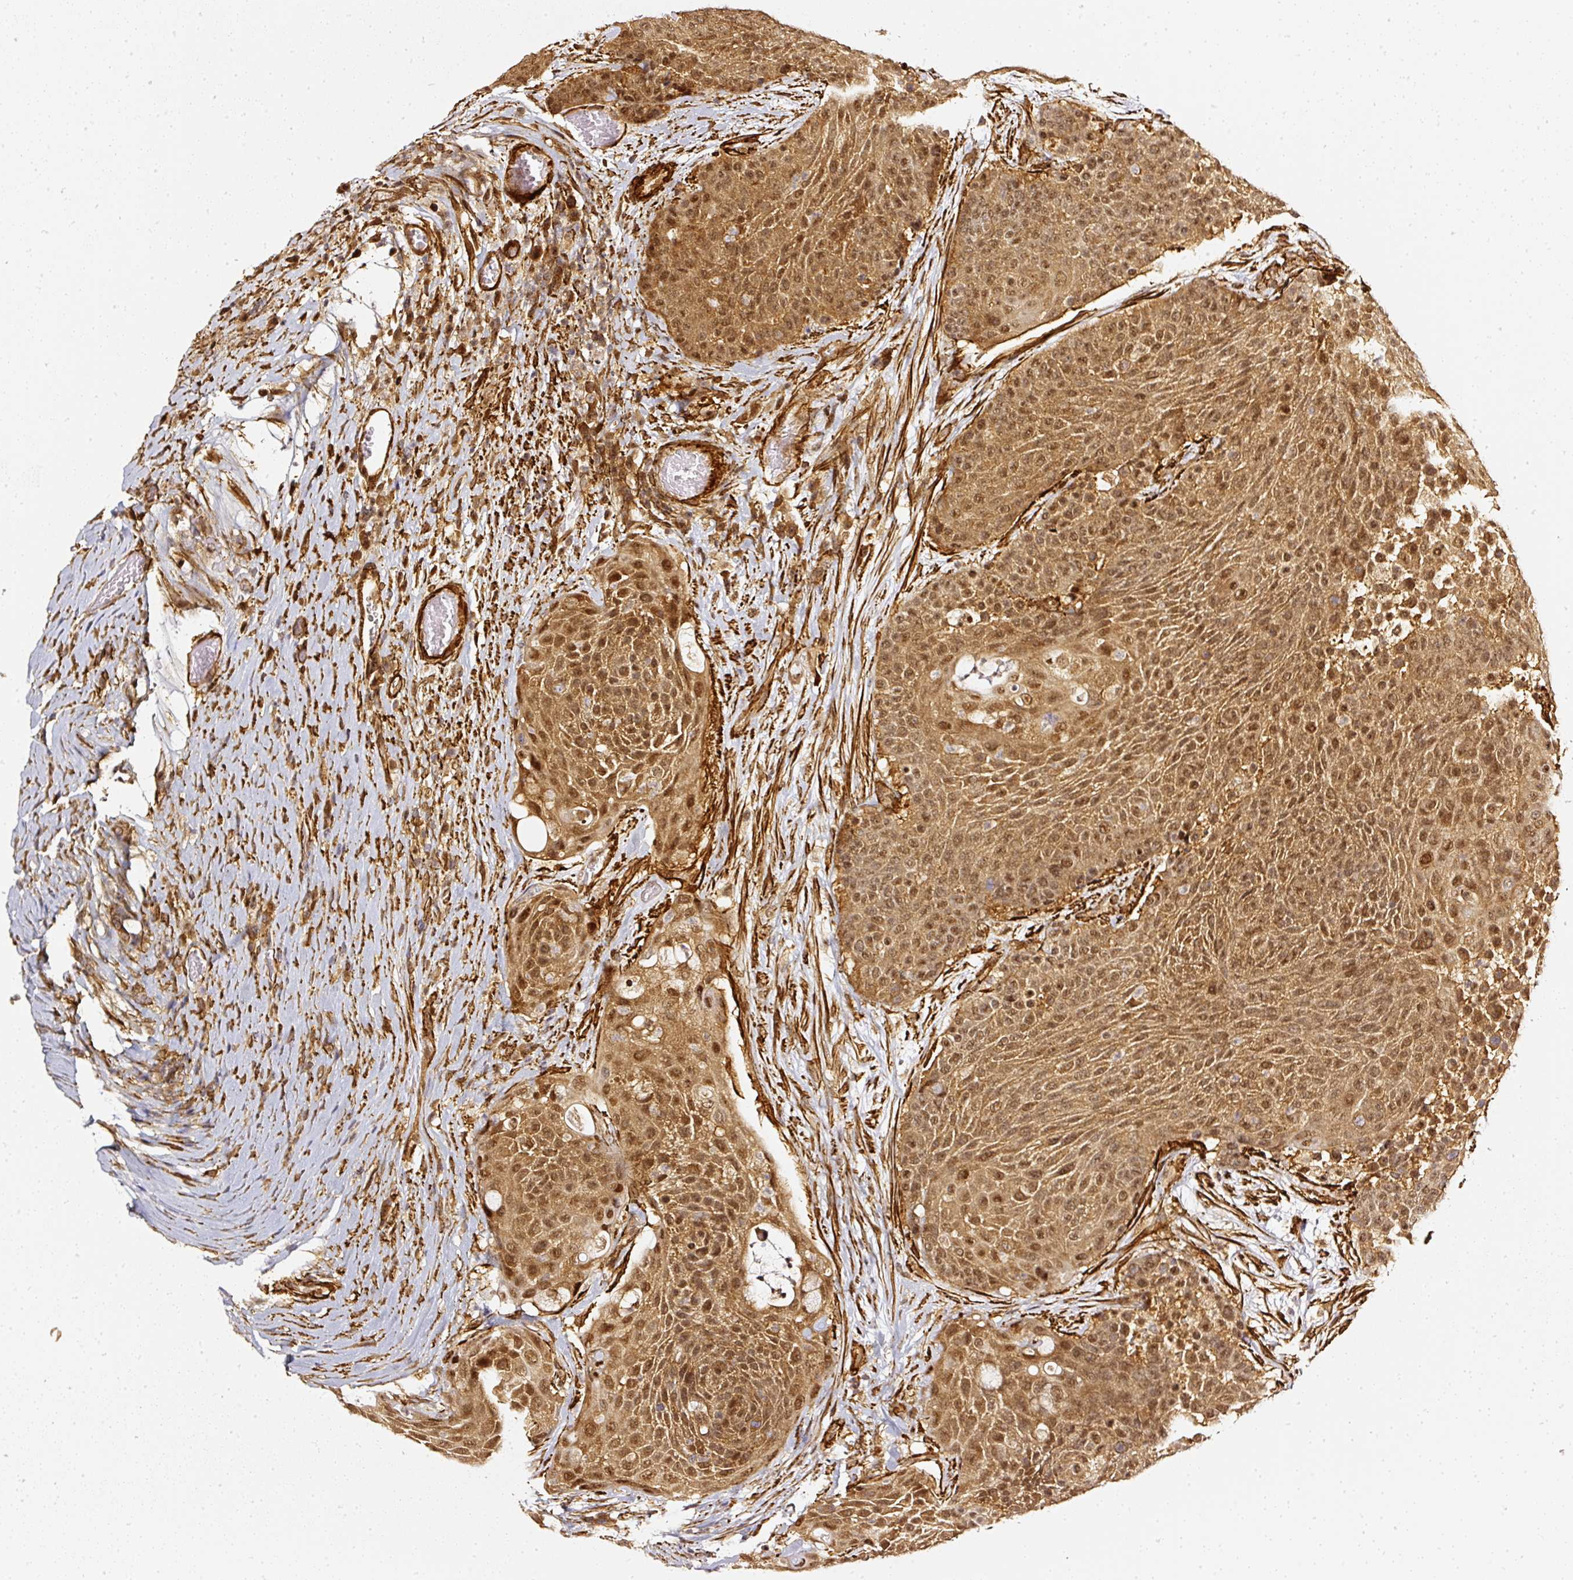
{"staining": {"intensity": "moderate", "quantity": ">75%", "location": "cytoplasmic/membranous,nuclear"}, "tissue": "urothelial cancer", "cell_type": "Tumor cells", "image_type": "cancer", "snomed": [{"axis": "morphology", "description": "Urothelial carcinoma, High grade"}, {"axis": "topography", "description": "Urinary bladder"}], "caption": "Immunohistochemical staining of human urothelial cancer exhibits medium levels of moderate cytoplasmic/membranous and nuclear expression in about >75% of tumor cells. The staining was performed using DAB to visualize the protein expression in brown, while the nuclei were stained in blue with hematoxylin (Magnification: 20x).", "gene": "PSMD1", "patient": {"sex": "female", "age": 63}}